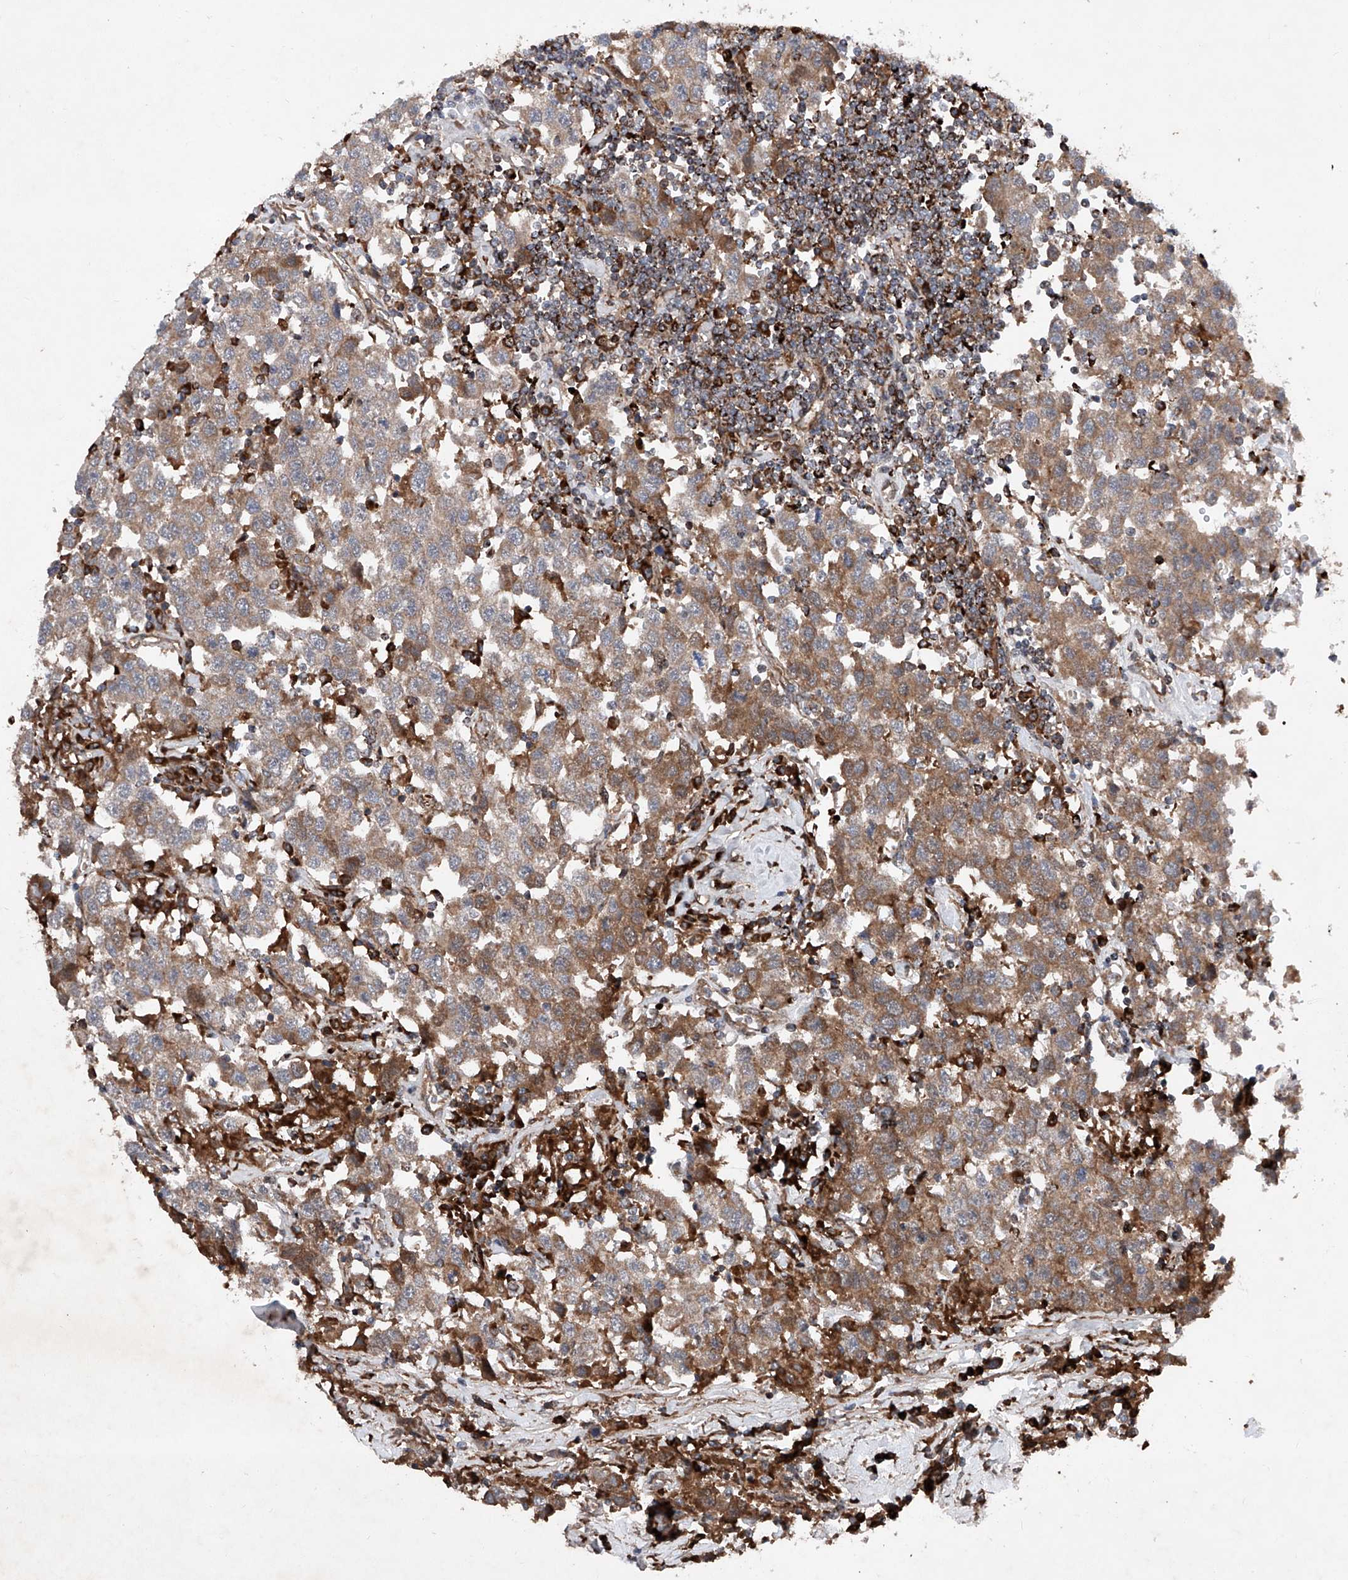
{"staining": {"intensity": "moderate", "quantity": "25%-75%", "location": "cytoplasmic/membranous"}, "tissue": "testis cancer", "cell_type": "Tumor cells", "image_type": "cancer", "snomed": [{"axis": "morphology", "description": "Seminoma, NOS"}, {"axis": "topography", "description": "Testis"}], "caption": "Protein staining exhibits moderate cytoplasmic/membranous positivity in approximately 25%-75% of tumor cells in seminoma (testis).", "gene": "DAD1", "patient": {"sex": "male", "age": 41}}